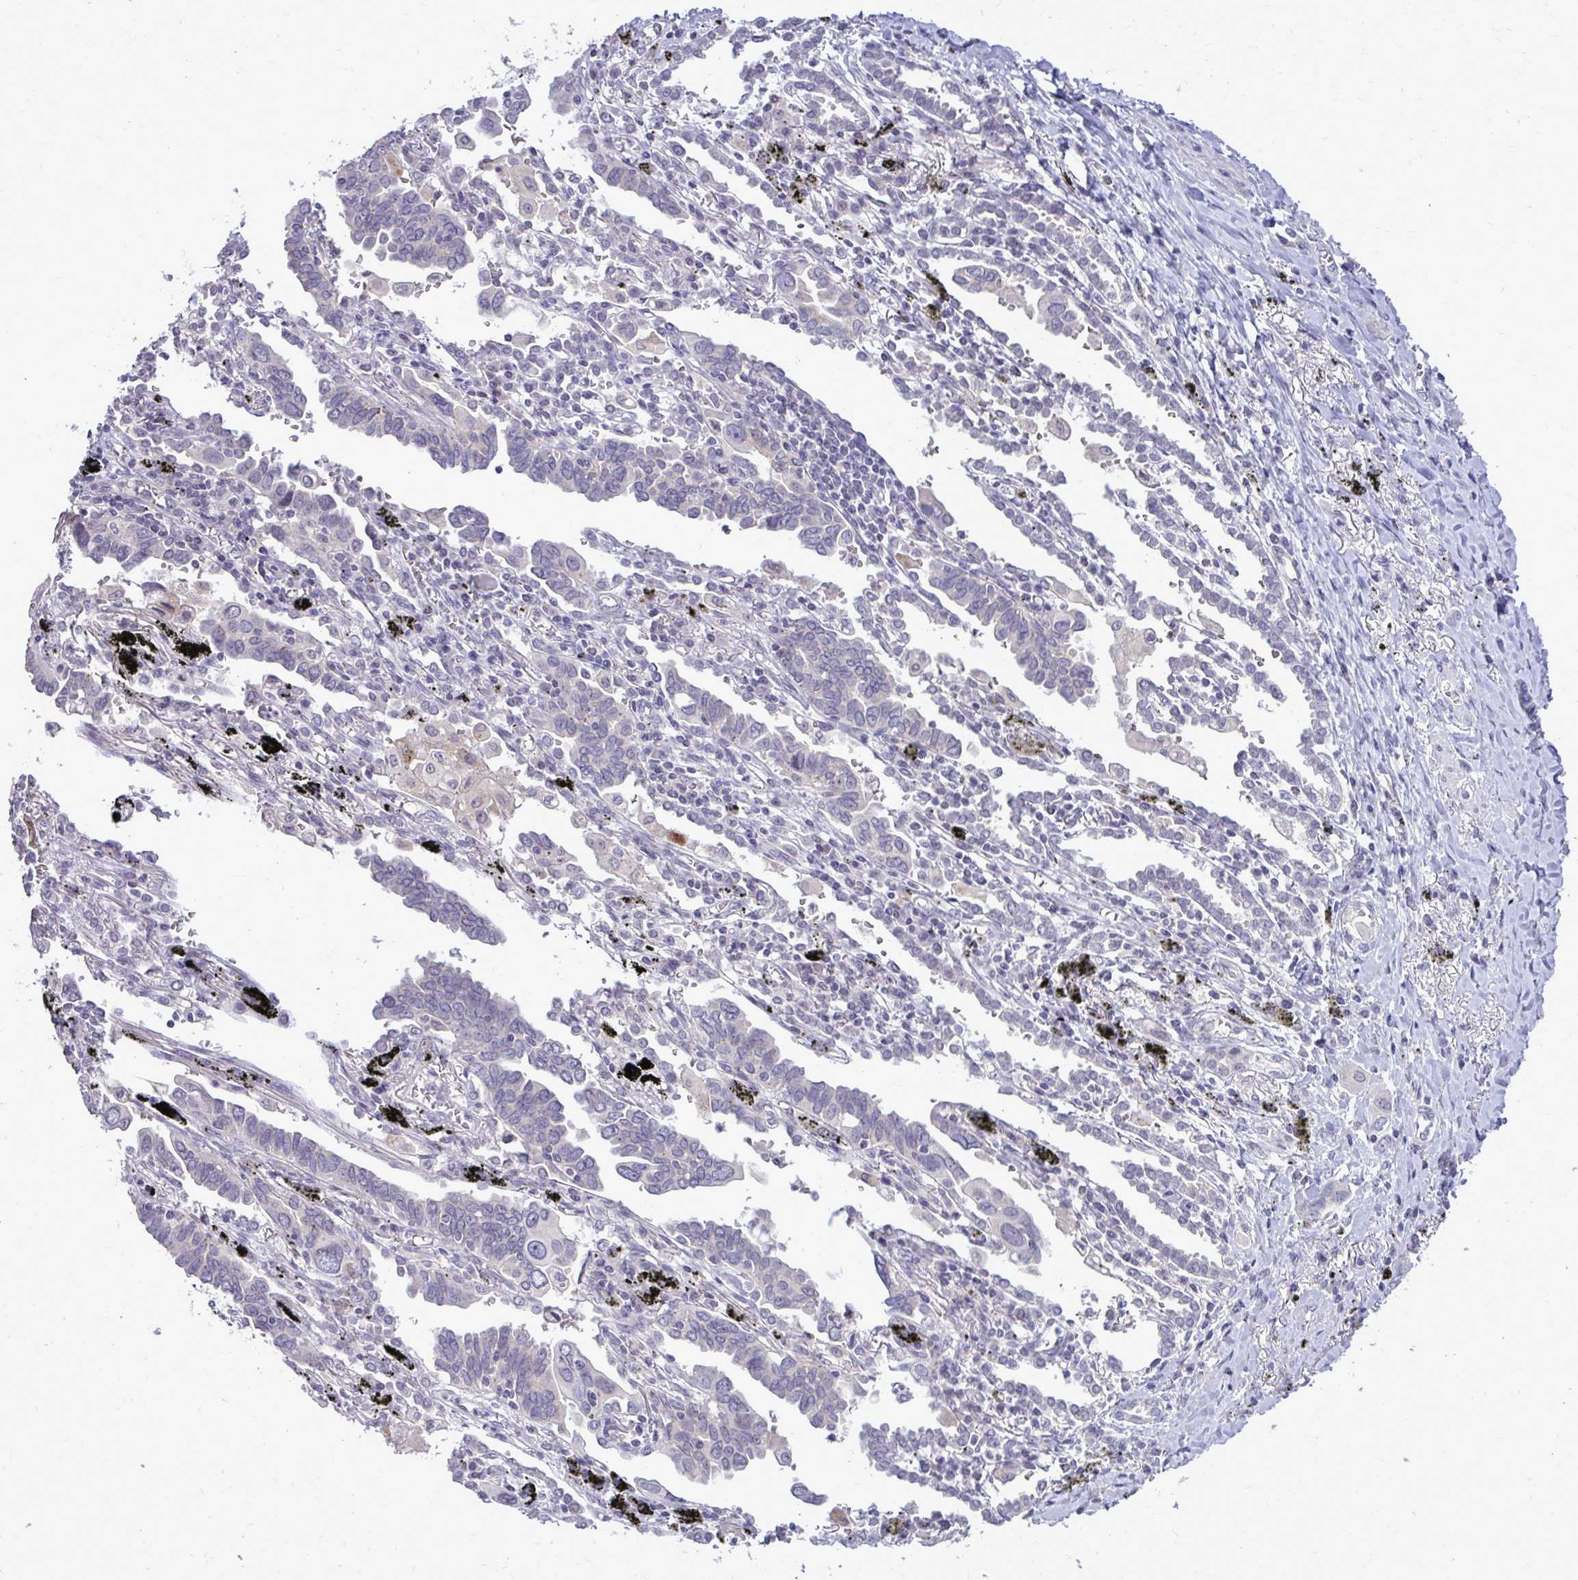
{"staining": {"intensity": "negative", "quantity": "none", "location": "none"}, "tissue": "lung cancer", "cell_type": "Tumor cells", "image_type": "cancer", "snomed": [{"axis": "morphology", "description": "Adenocarcinoma, NOS"}, {"axis": "topography", "description": "Lung"}], "caption": "Tumor cells are negative for protein expression in human lung adenocarcinoma. The staining is performed using DAB brown chromogen with nuclei counter-stained in using hematoxylin.", "gene": "DPY19L1", "patient": {"sex": "male", "age": 76}}